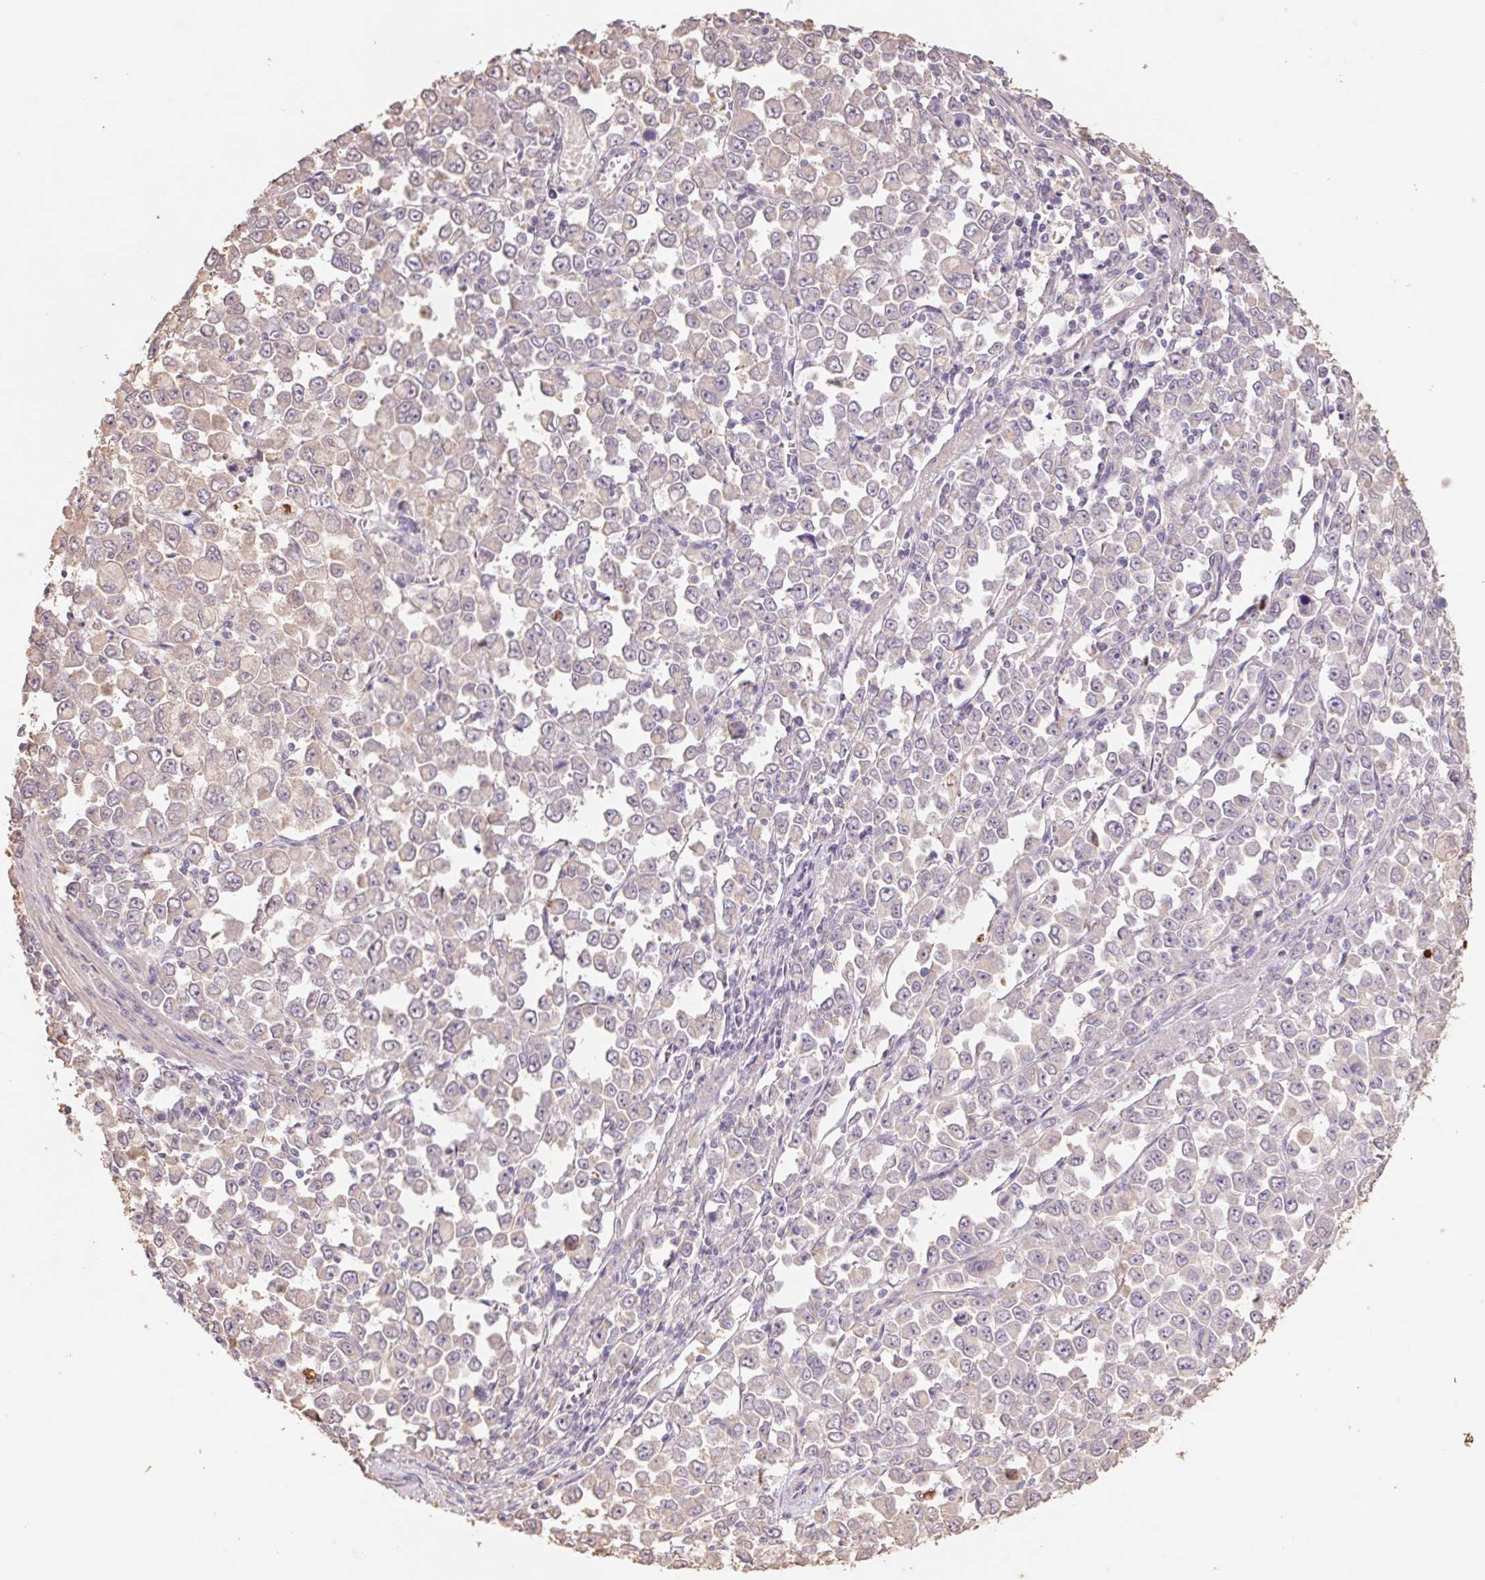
{"staining": {"intensity": "weak", "quantity": "25%-75%", "location": "cytoplasmic/membranous"}, "tissue": "stomach cancer", "cell_type": "Tumor cells", "image_type": "cancer", "snomed": [{"axis": "morphology", "description": "Adenocarcinoma, NOS"}, {"axis": "topography", "description": "Stomach, upper"}], "caption": "Adenocarcinoma (stomach) tissue exhibits weak cytoplasmic/membranous expression in approximately 25%-75% of tumor cells (Brightfield microscopy of DAB IHC at high magnification).", "gene": "GRM2", "patient": {"sex": "male", "age": 70}}